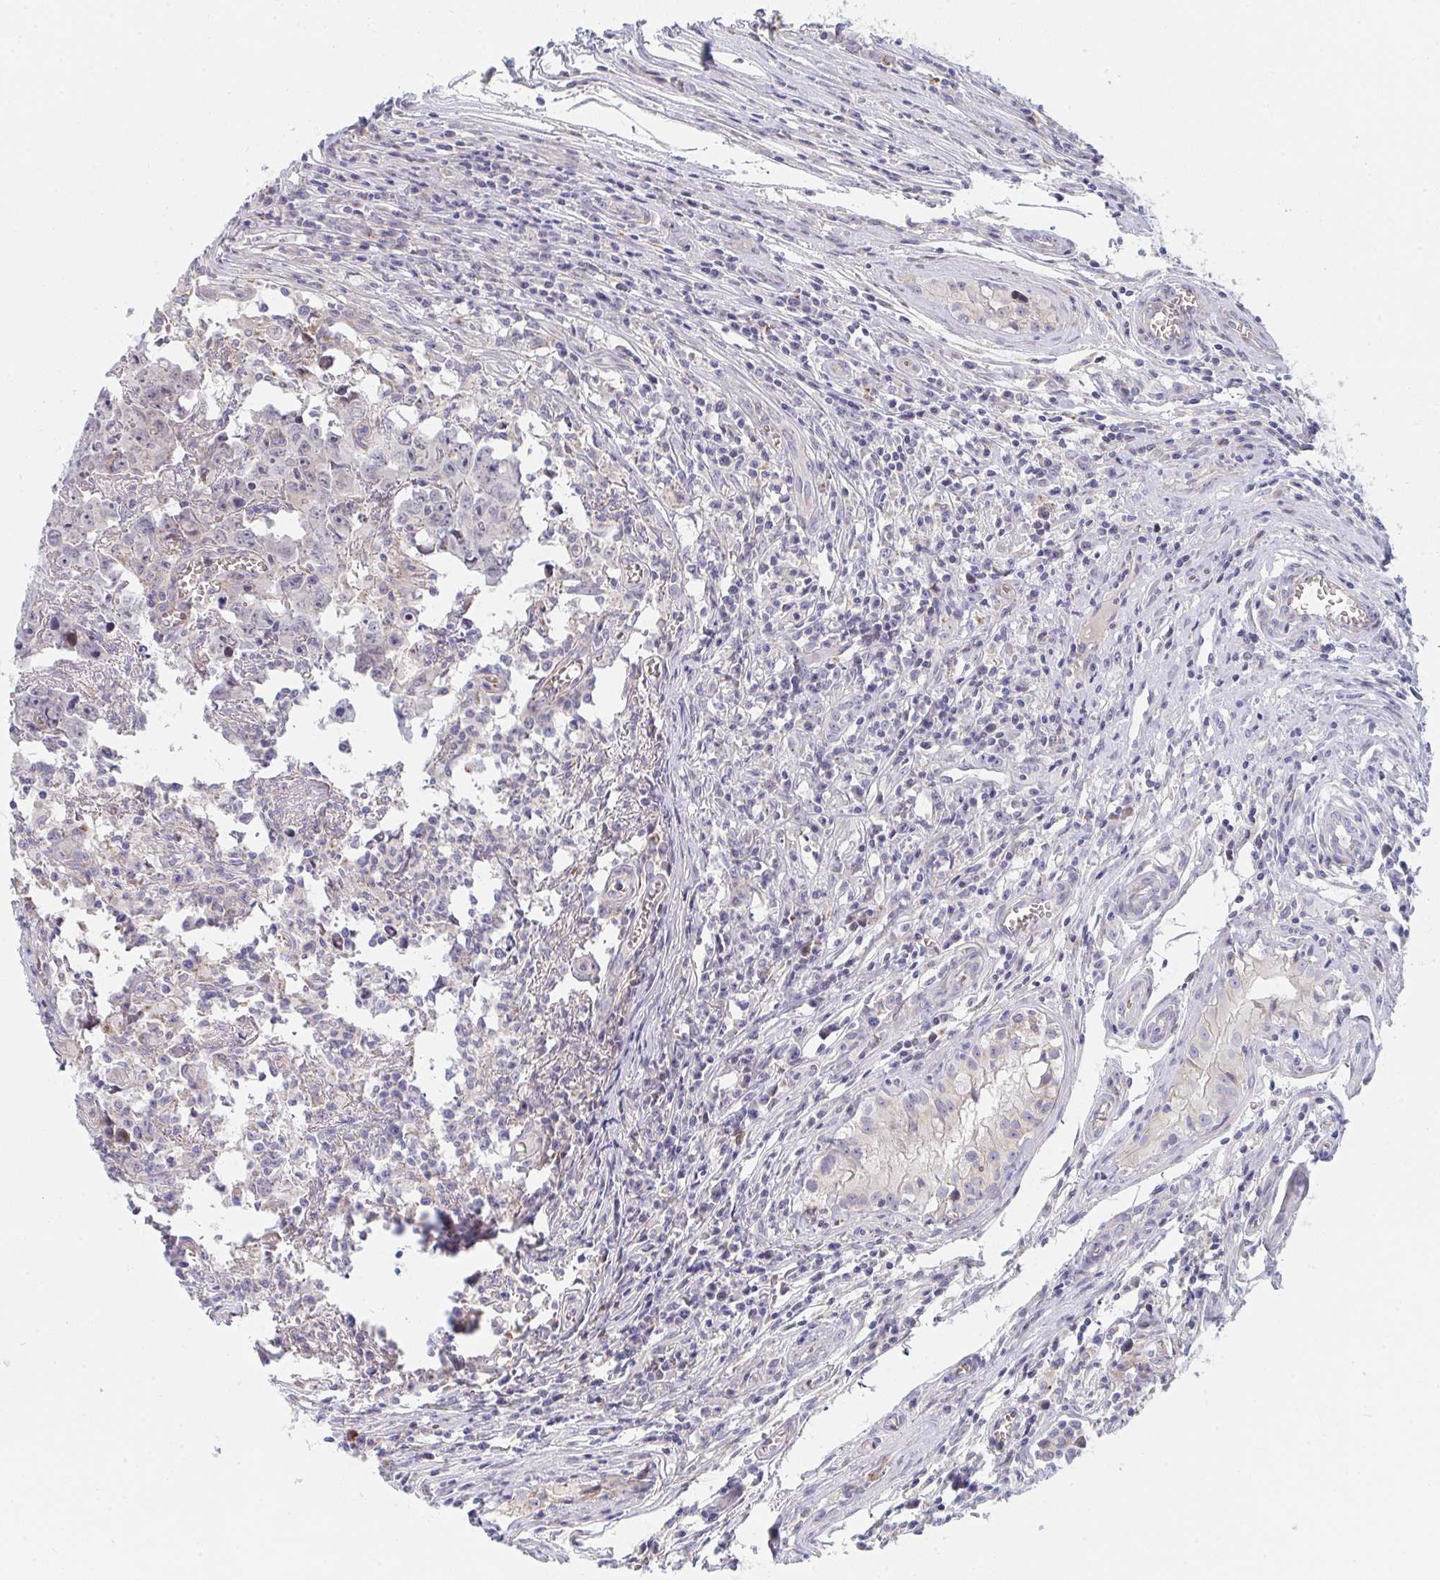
{"staining": {"intensity": "moderate", "quantity": "<25%", "location": "nuclear"}, "tissue": "testis cancer", "cell_type": "Tumor cells", "image_type": "cancer", "snomed": [{"axis": "morphology", "description": "Carcinoma, Embryonal, NOS"}, {"axis": "topography", "description": "Testis"}], "caption": "Immunohistochemistry micrograph of human testis cancer stained for a protein (brown), which demonstrates low levels of moderate nuclear staining in approximately <25% of tumor cells.", "gene": "TNFSF4", "patient": {"sex": "male", "age": 22}}